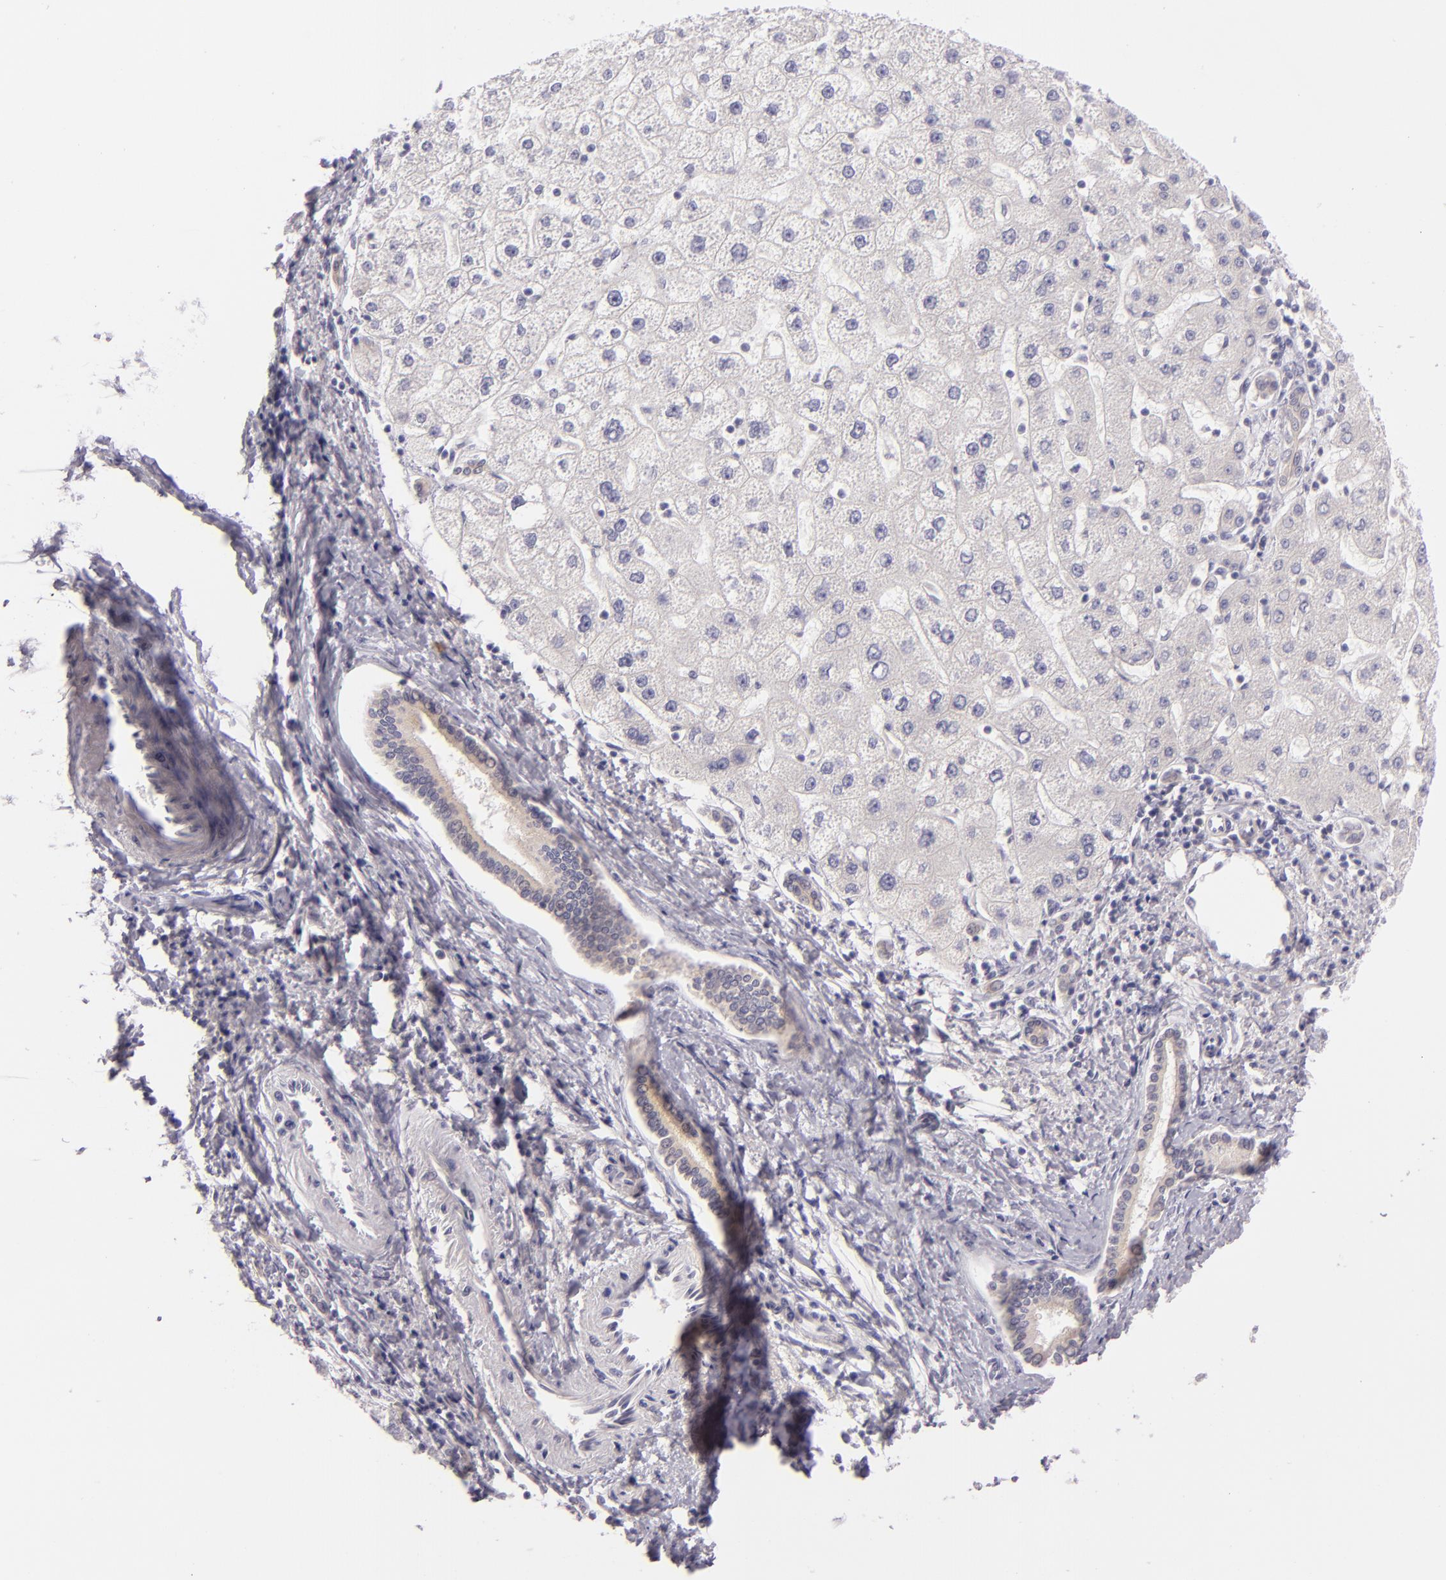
{"staining": {"intensity": "negative", "quantity": "none", "location": "none"}, "tissue": "liver cancer", "cell_type": "Tumor cells", "image_type": "cancer", "snomed": [{"axis": "morphology", "description": "Carcinoma, Hepatocellular, NOS"}, {"axis": "topography", "description": "Liver"}], "caption": "DAB (3,3'-diaminobenzidine) immunohistochemical staining of human liver hepatocellular carcinoma displays no significant staining in tumor cells.", "gene": "CSE1L", "patient": {"sex": "female", "age": 85}}